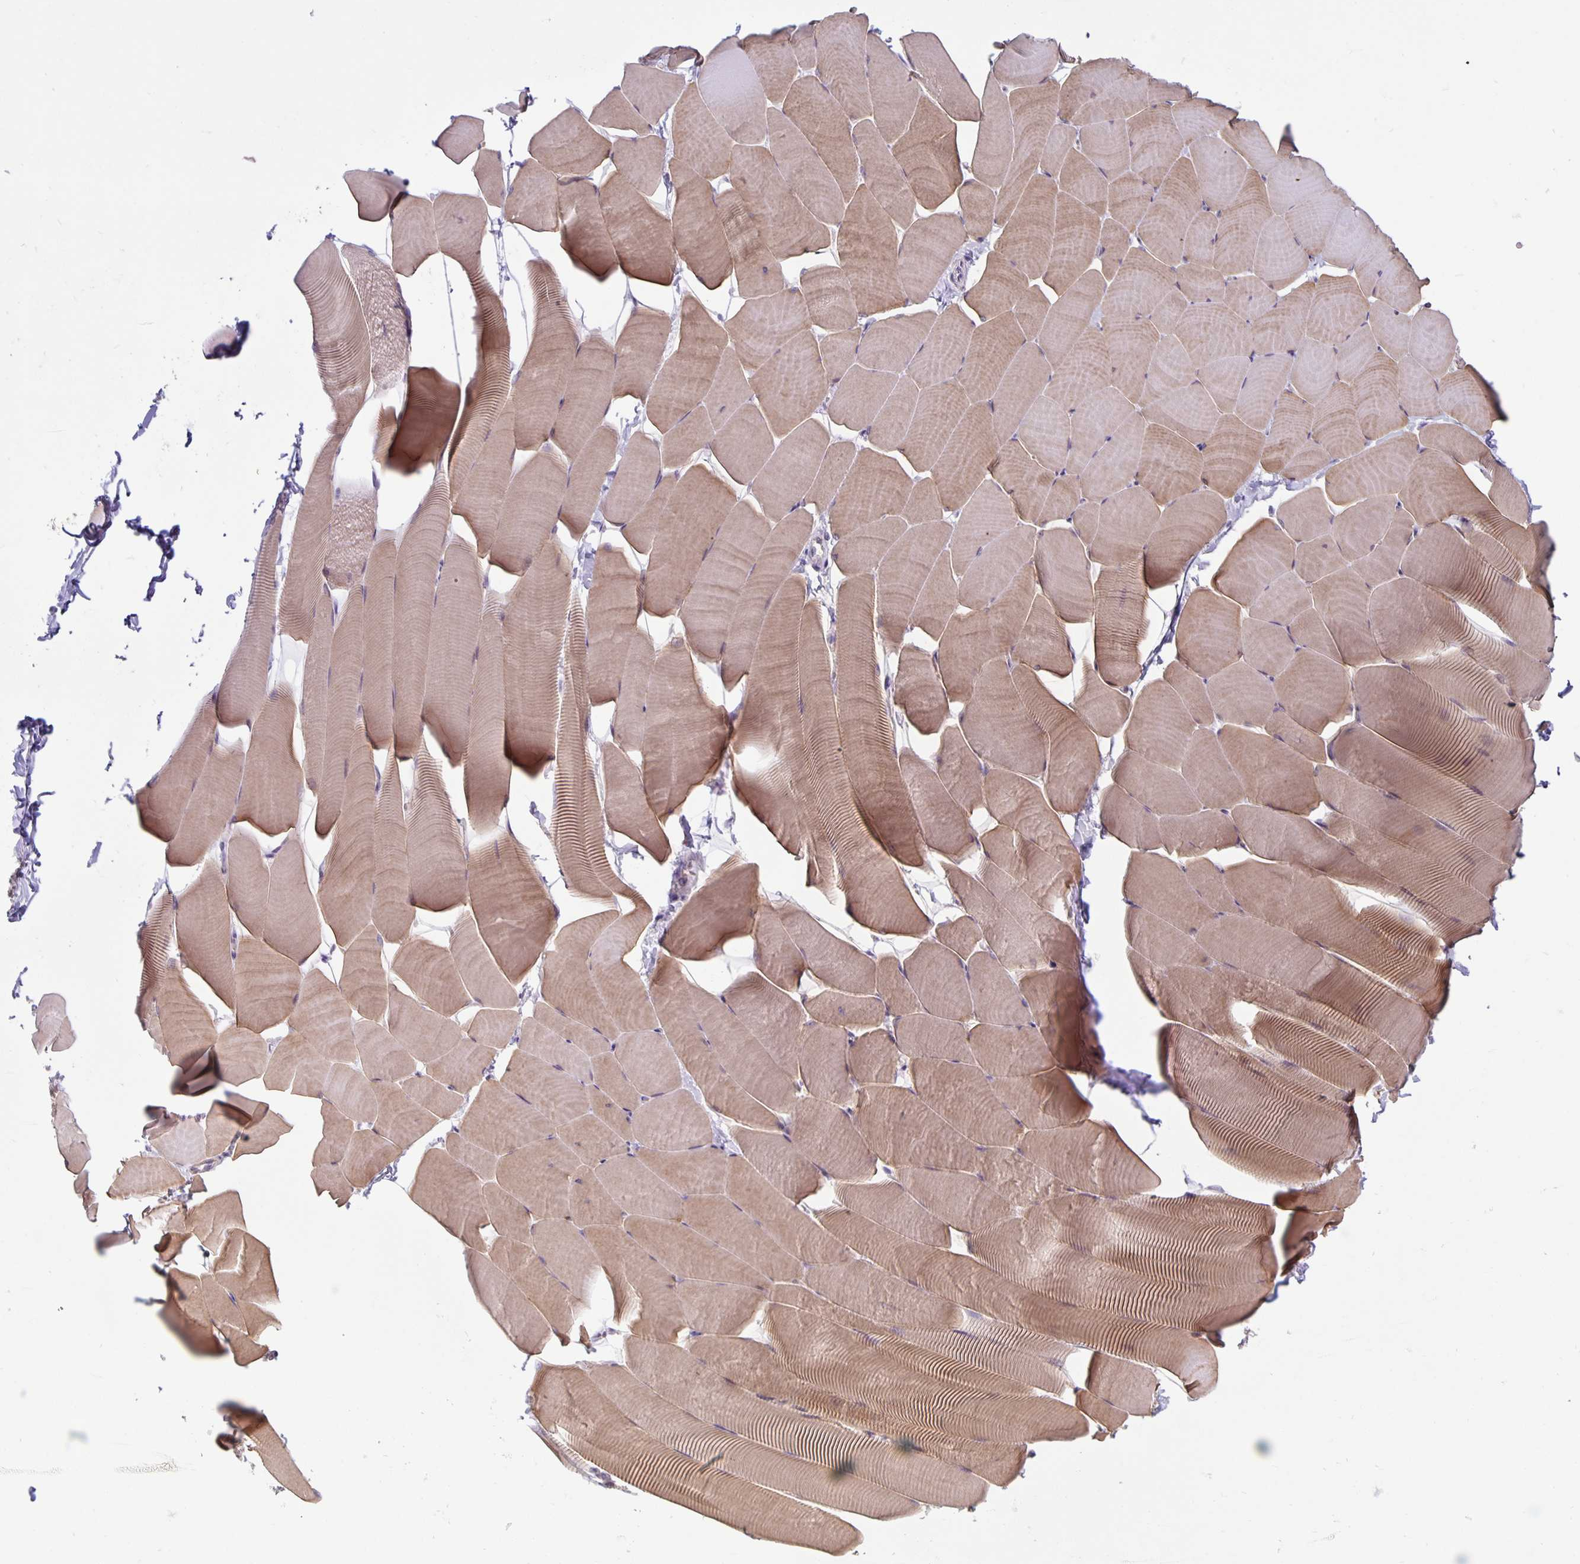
{"staining": {"intensity": "moderate", "quantity": "25%-75%", "location": "cytoplasmic/membranous"}, "tissue": "skeletal muscle", "cell_type": "Myocytes", "image_type": "normal", "snomed": [{"axis": "morphology", "description": "Normal tissue, NOS"}, {"axis": "topography", "description": "Skeletal muscle"}], "caption": "IHC (DAB) staining of unremarkable human skeletal muscle exhibits moderate cytoplasmic/membranous protein expression in about 25%-75% of myocytes. (brown staining indicates protein expression, while blue staining denotes nuclei).", "gene": "ARVCF", "patient": {"sex": "male", "age": 25}}